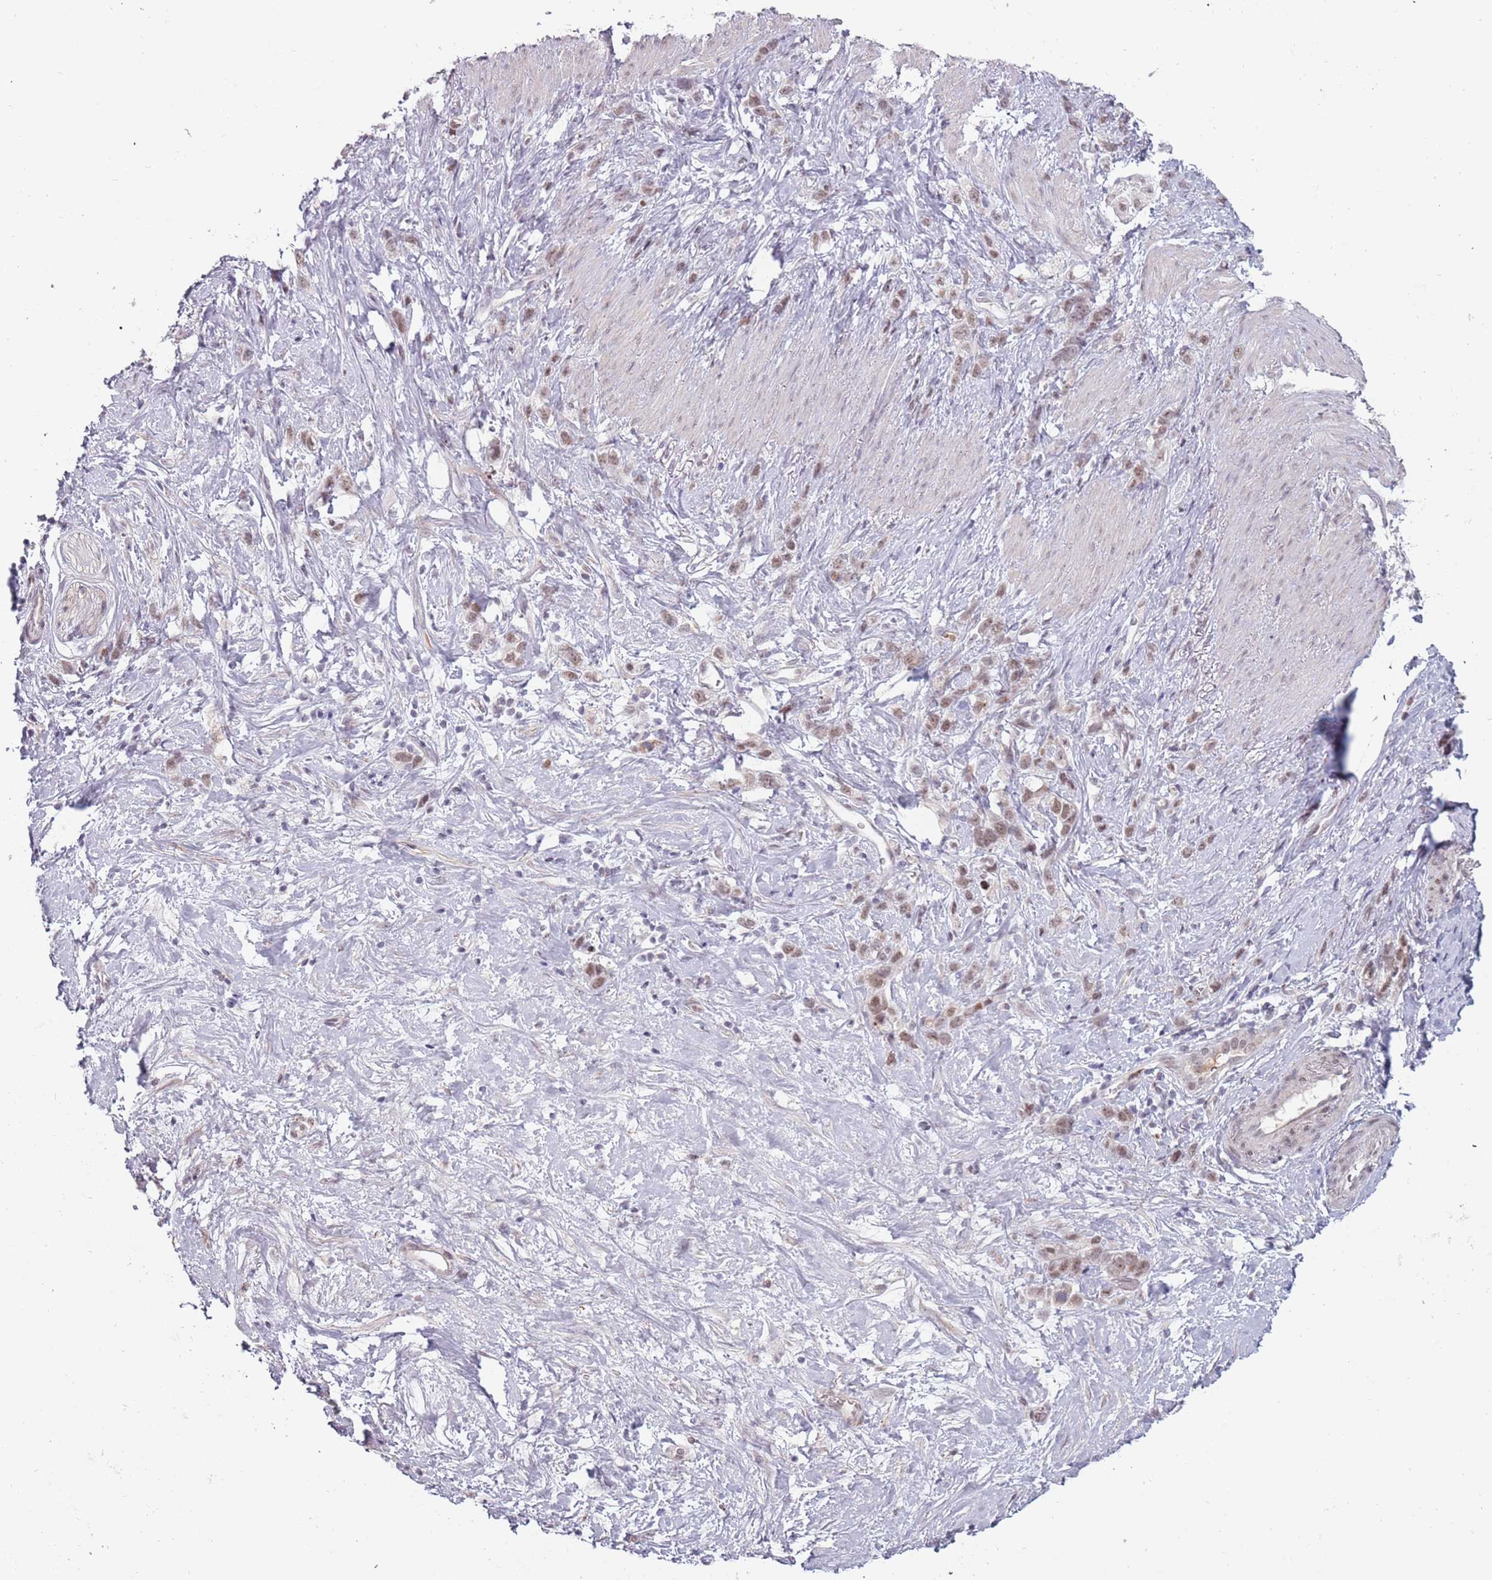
{"staining": {"intensity": "weak", "quantity": ">75%", "location": "nuclear"}, "tissue": "stomach cancer", "cell_type": "Tumor cells", "image_type": "cancer", "snomed": [{"axis": "morphology", "description": "Adenocarcinoma, NOS"}, {"axis": "topography", "description": "Stomach"}], "caption": "The photomicrograph reveals staining of stomach cancer (adenocarcinoma), revealing weak nuclear protein positivity (brown color) within tumor cells.", "gene": "REXO4", "patient": {"sex": "female", "age": 65}}